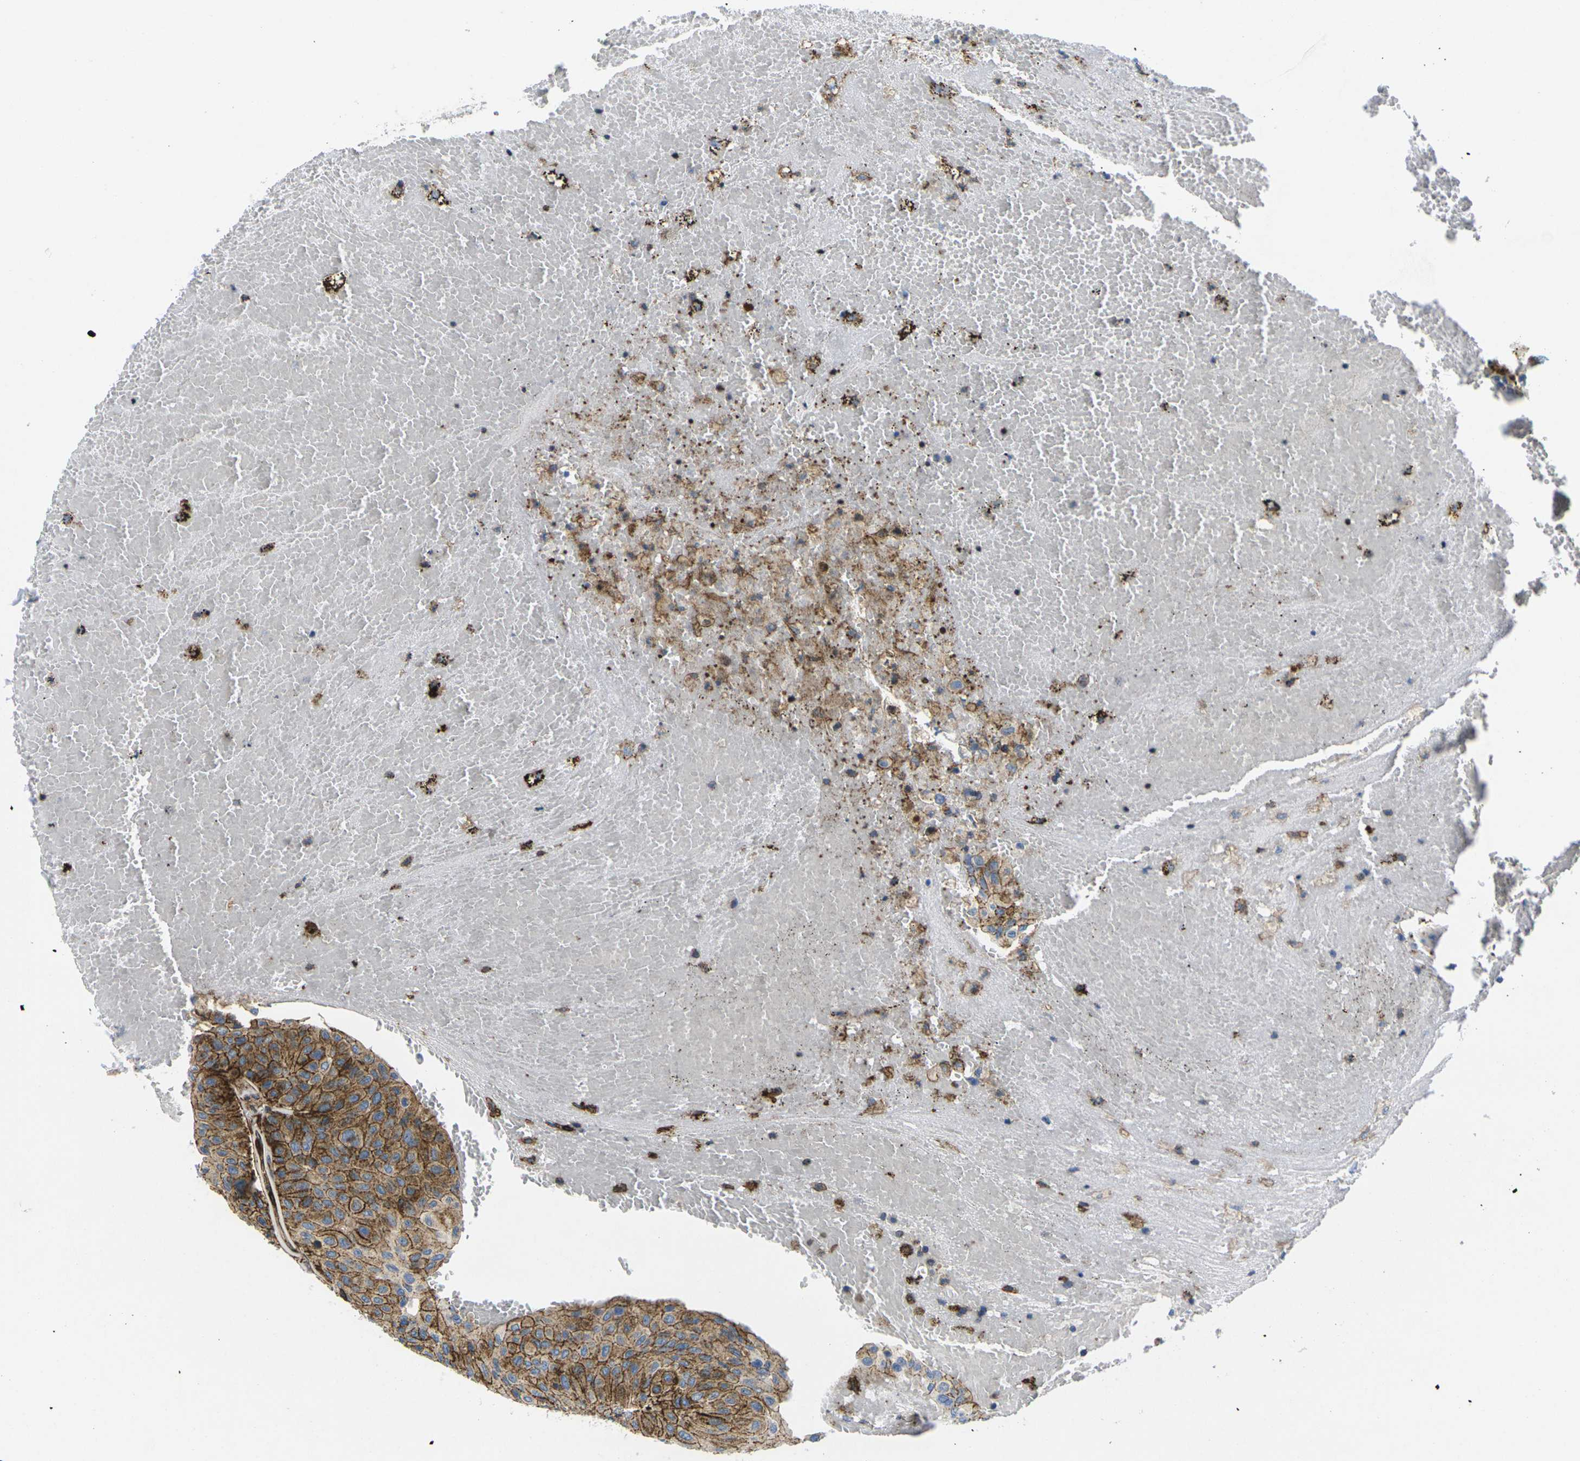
{"staining": {"intensity": "strong", "quantity": ">75%", "location": "cytoplasmic/membranous"}, "tissue": "urothelial cancer", "cell_type": "Tumor cells", "image_type": "cancer", "snomed": [{"axis": "morphology", "description": "Urothelial carcinoma, High grade"}, {"axis": "topography", "description": "Urinary bladder"}], "caption": "Immunohistochemistry (IHC) staining of urothelial cancer, which exhibits high levels of strong cytoplasmic/membranous expression in approximately >75% of tumor cells indicating strong cytoplasmic/membranous protein positivity. The staining was performed using DAB (3,3'-diaminobenzidine) (brown) for protein detection and nuclei were counterstained in hematoxylin (blue).", "gene": "IQGAP1", "patient": {"sex": "male", "age": 66}}